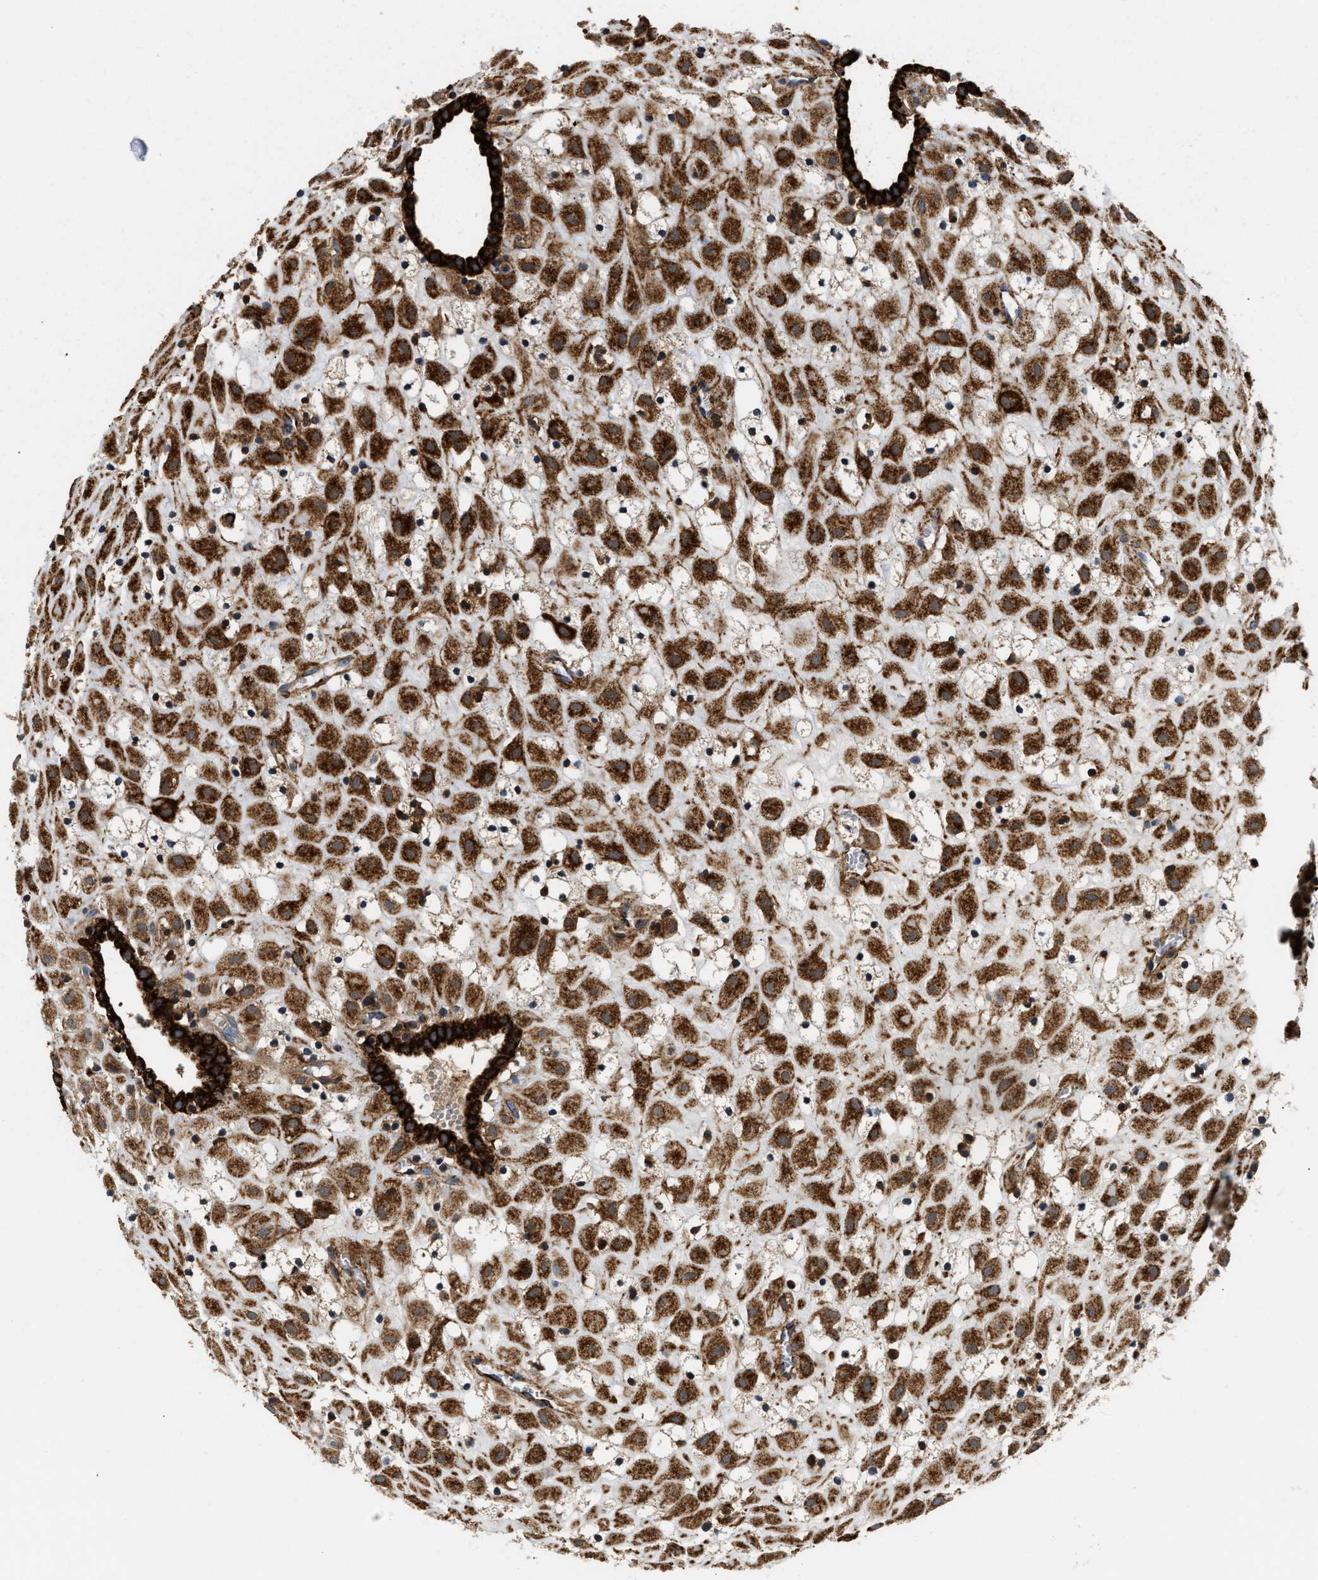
{"staining": {"intensity": "strong", "quantity": ">75%", "location": "cytoplasmic/membranous"}, "tissue": "placenta", "cell_type": "Decidual cells", "image_type": "normal", "snomed": [{"axis": "morphology", "description": "Normal tissue, NOS"}, {"axis": "topography", "description": "Placenta"}], "caption": "This photomicrograph exhibits immunohistochemistry (IHC) staining of unremarkable placenta, with high strong cytoplasmic/membranous positivity in about >75% of decidual cells.", "gene": "CCM2", "patient": {"sex": "female", "age": 18}}